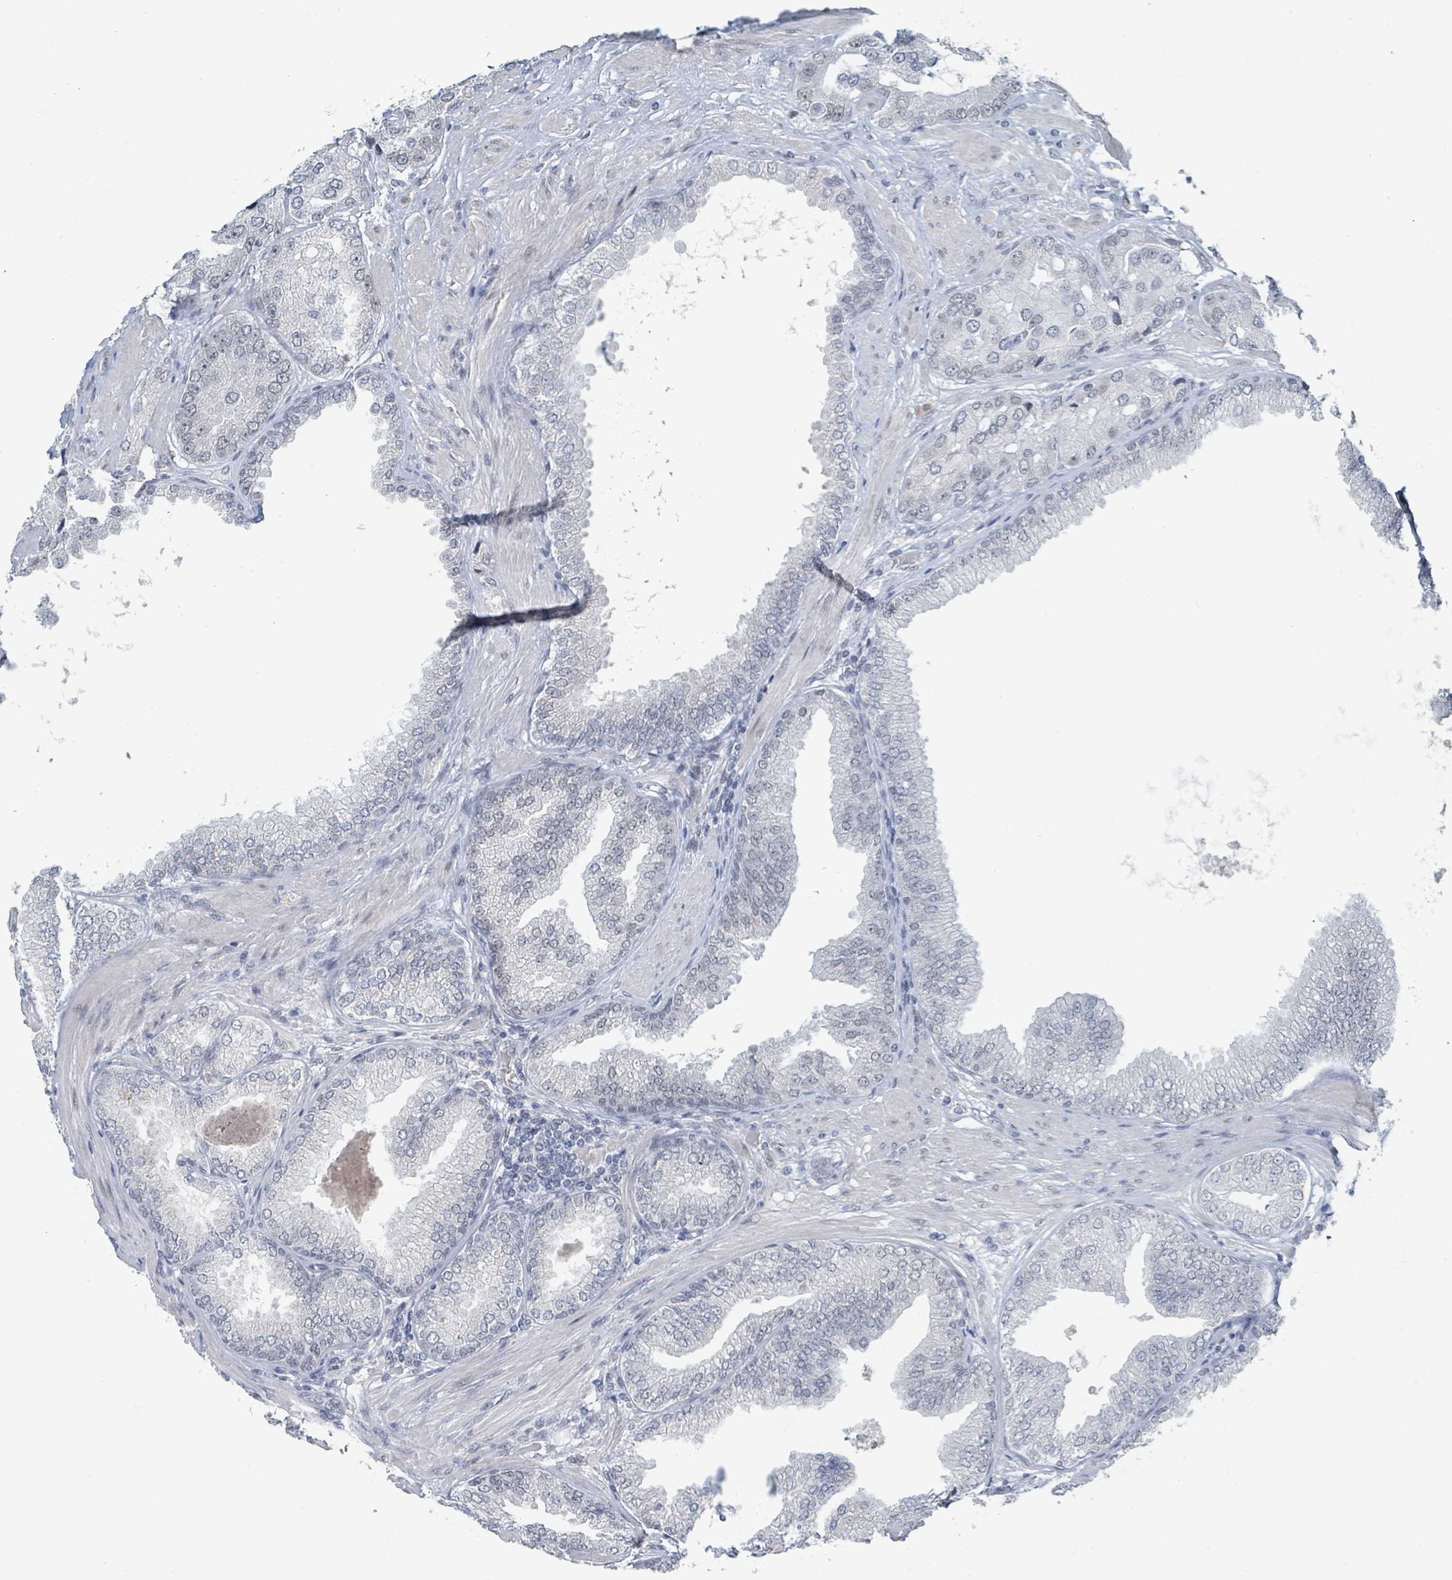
{"staining": {"intensity": "negative", "quantity": "none", "location": "none"}, "tissue": "prostate cancer", "cell_type": "Tumor cells", "image_type": "cancer", "snomed": [{"axis": "morphology", "description": "Adenocarcinoma, High grade"}, {"axis": "topography", "description": "Prostate"}], "caption": "Tumor cells show no significant protein positivity in prostate cancer. Nuclei are stained in blue.", "gene": "EHMT2", "patient": {"sex": "male", "age": 71}}